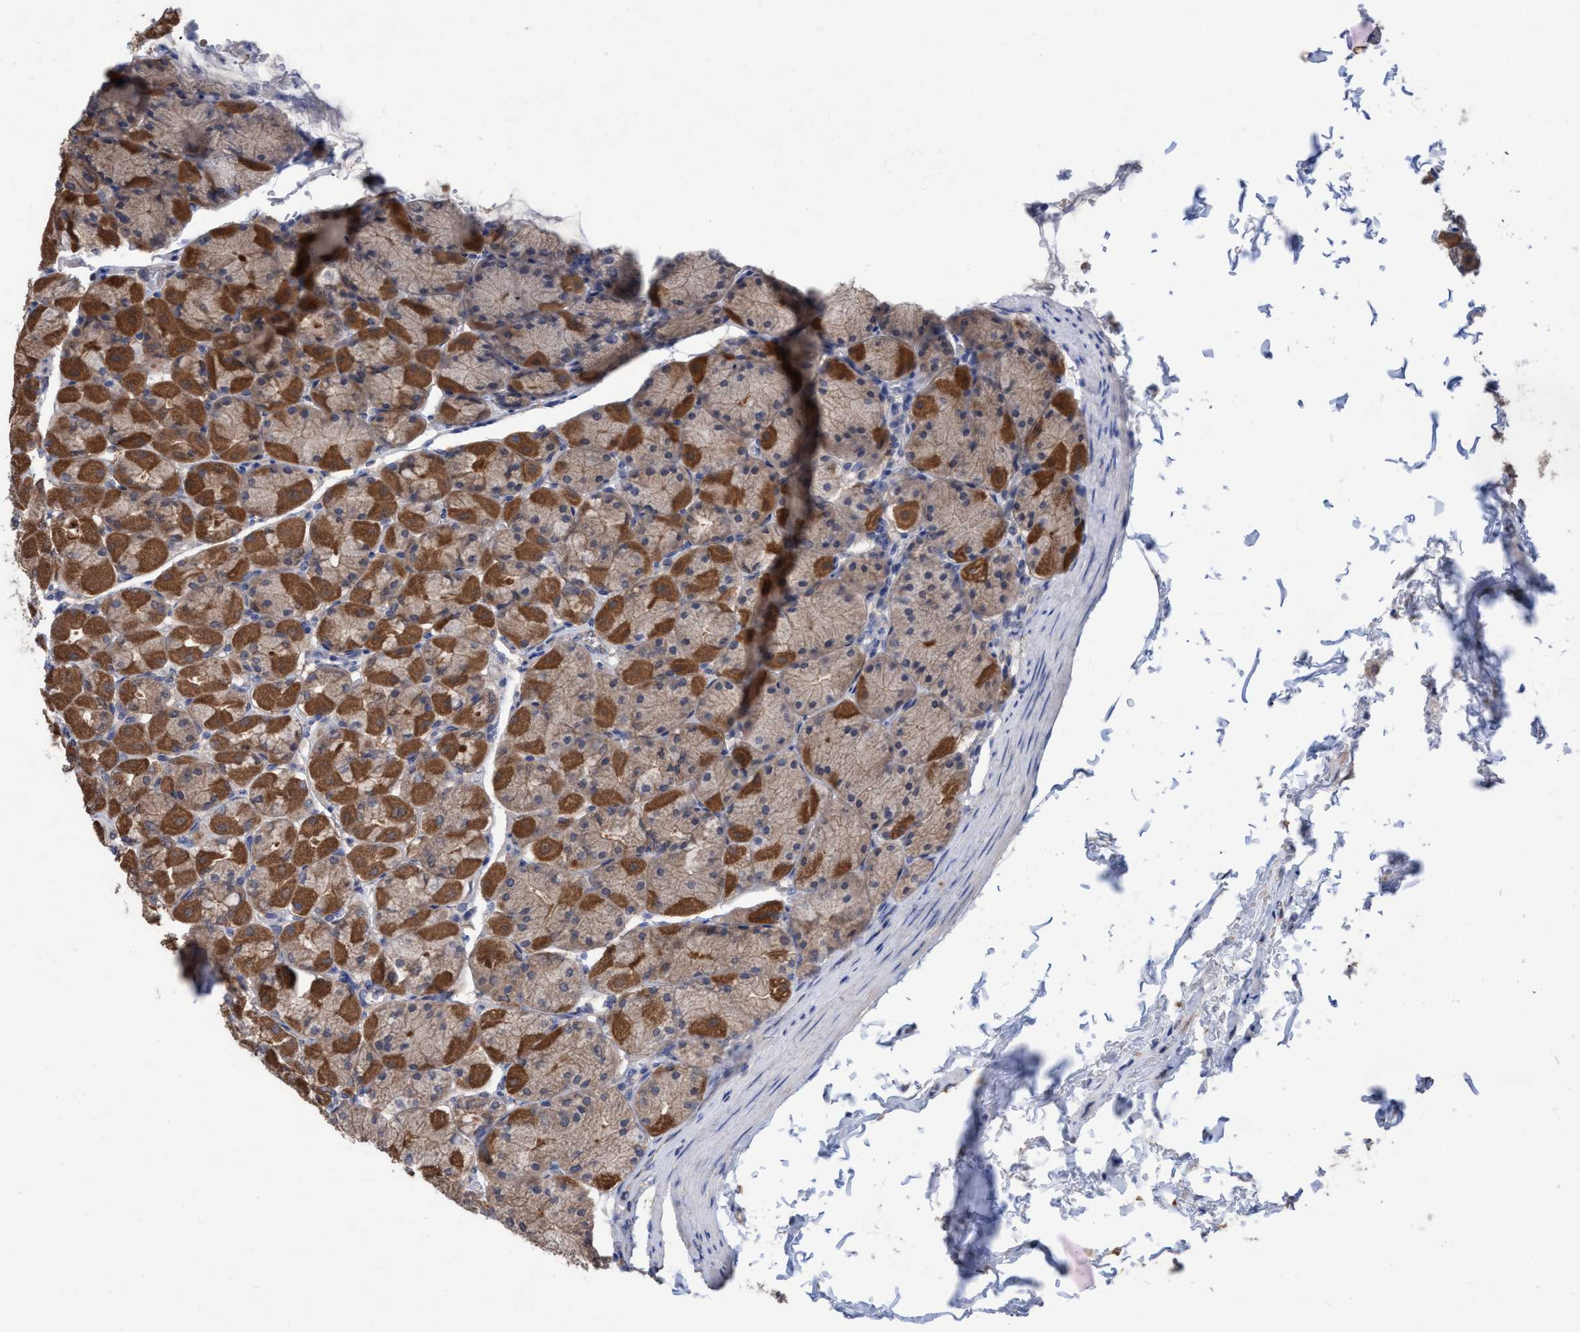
{"staining": {"intensity": "moderate", "quantity": "25%-75%", "location": "cytoplasmic/membranous"}, "tissue": "stomach", "cell_type": "Glandular cells", "image_type": "normal", "snomed": [{"axis": "morphology", "description": "Normal tissue, NOS"}, {"axis": "topography", "description": "Stomach, upper"}], "caption": "Protein staining demonstrates moderate cytoplasmic/membranous expression in about 25%-75% of glandular cells in normal stomach.", "gene": "GLOD4", "patient": {"sex": "female", "age": 56}}